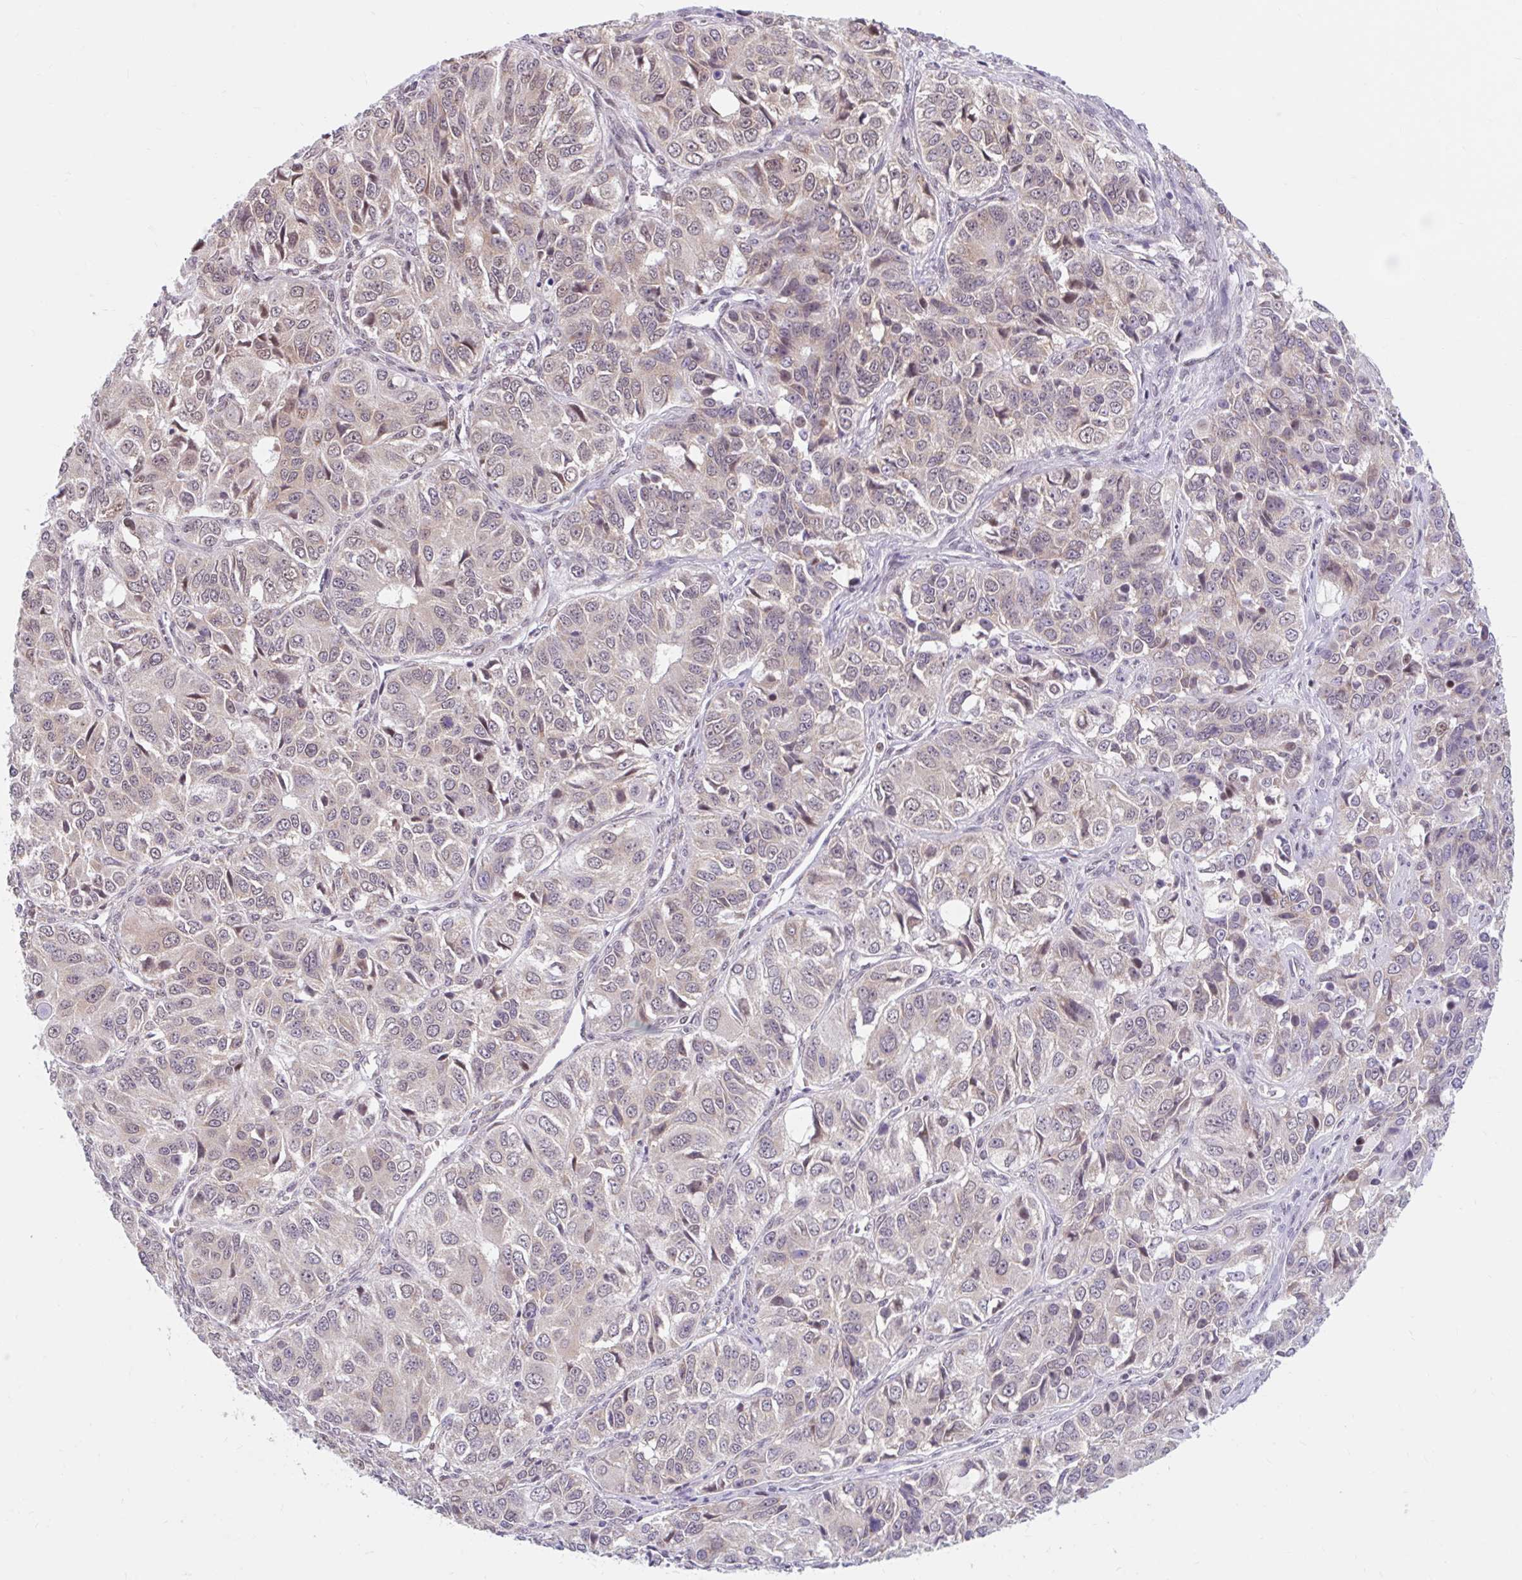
{"staining": {"intensity": "weak", "quantity": "25%-75%", "location": "cytoplasmic/membranous"}, "tissue": "ovarian cancer", "cell_type": "Tumor cells", "image_type": "cancer", "snomed": [{"axis": "morphology", "description": "Carcinoma, endometroid"}, {"axis": "topography", "description": "Ovary"}], "caption": "The histopathology image demonstrates staining of ovarian cancer, revealing weak cytoplasmic/membranous protein positivity (brown color) within tumor cells. Using DAB (3,3'-diaminobenzidine) (brown) and hematoxylin (blue) stains, captured at high magnification using brightfield microscopy.", "gene": "SRSF10", "patient": {"sex": "female", "age": 51}}